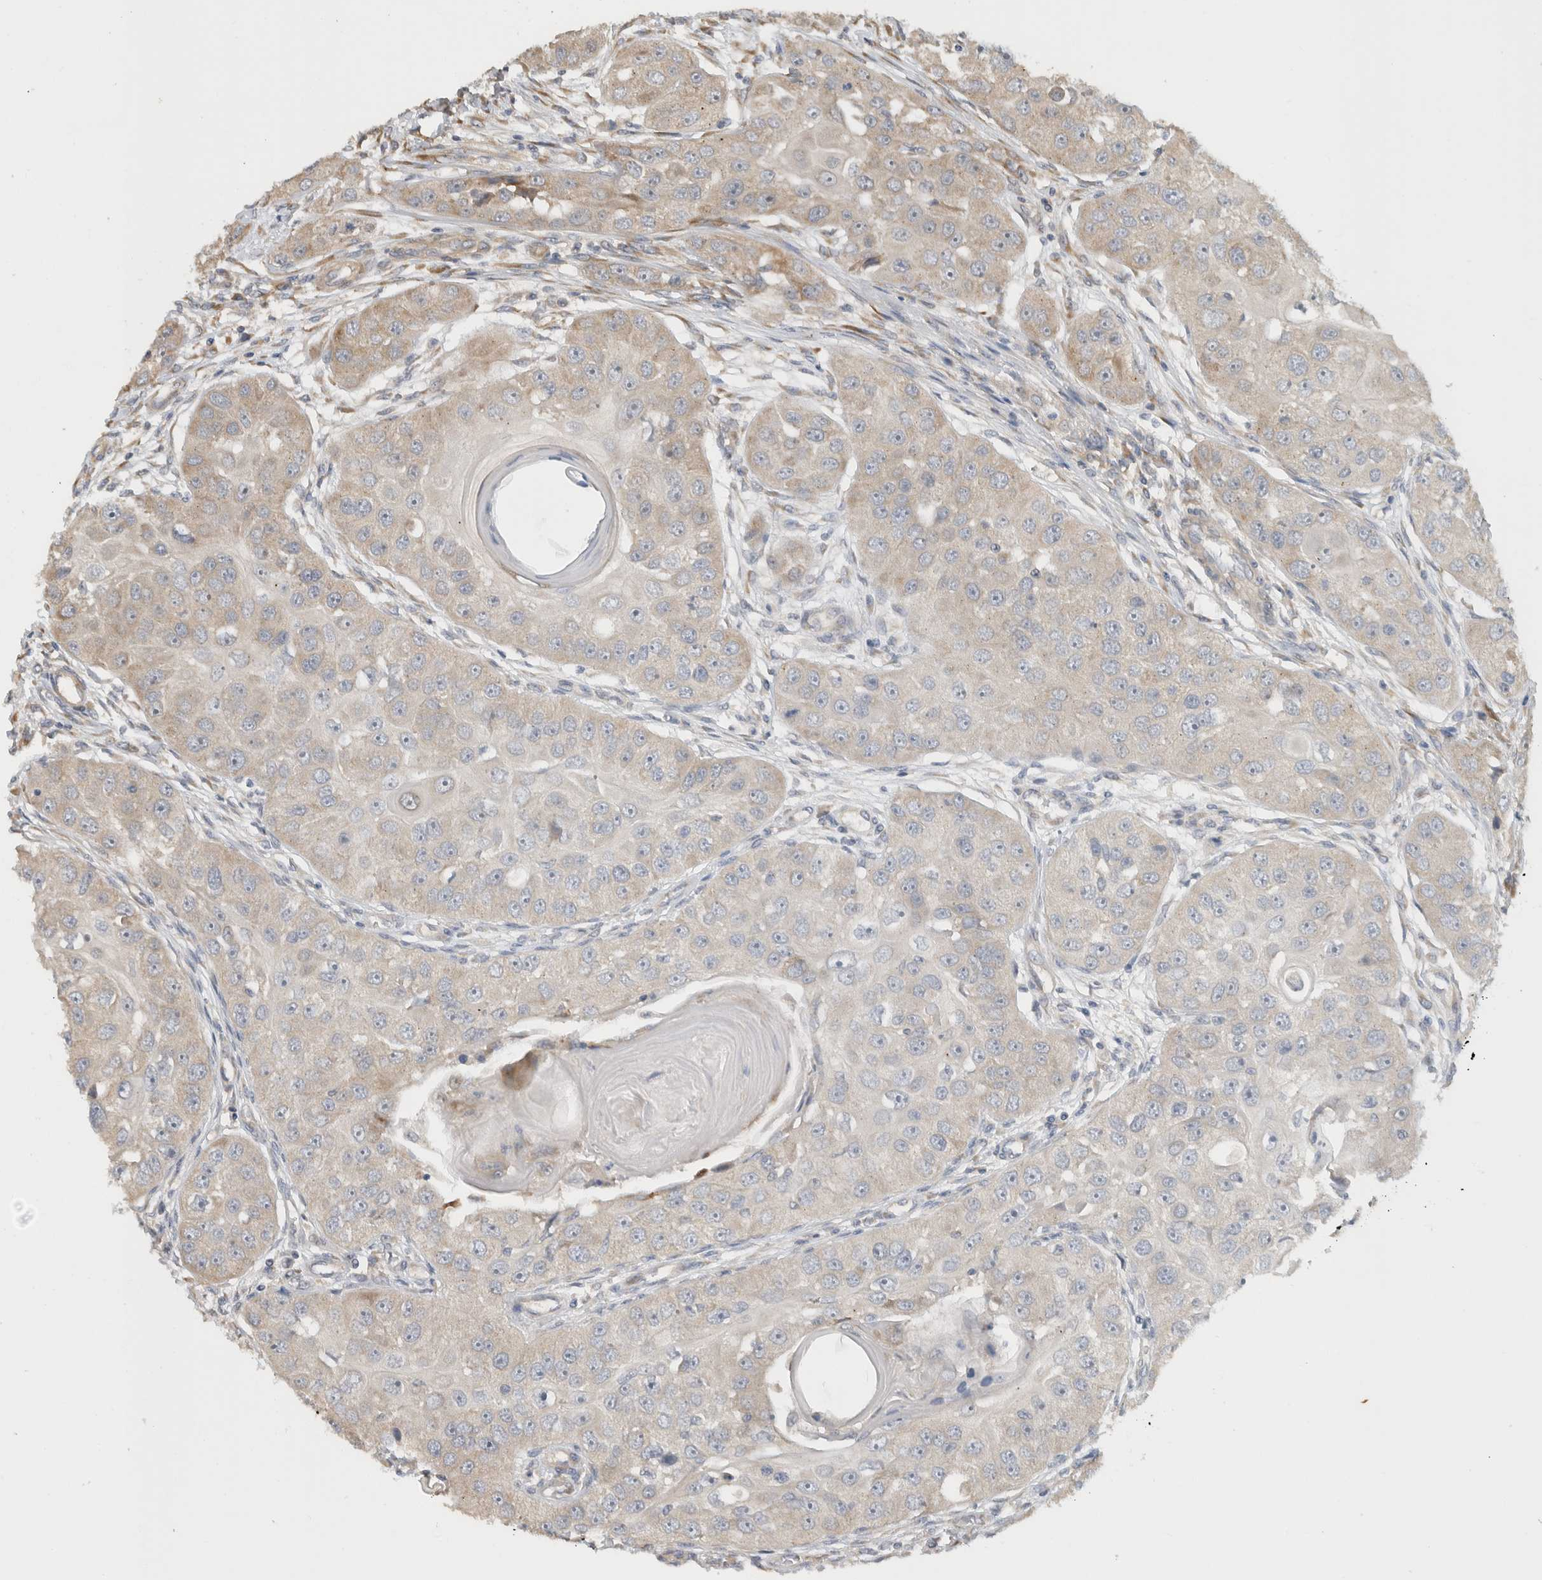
{"staining": {"intensity": "weak", "quantity": "25%-75%", "location": "cytoplasmic/membranous"}, "tissue": "head and neck cancer", "cell_type": "Tumor cells", "image_type": "cancer", "snomed": [{"axis": "morphology", "description": "Normal tissue, NOS"}, {"axis": "morphology", "description": "Squamous cell carcinoma, NOS"}, {"axis": "topography", "description": "Skeletal muscle"}, {"axis": "topography", "description": "Head-Neck"}], "caption": "Weak cytoplasmic/membranous staining is appreciated in approximately 25%-75% of tumor cells in squamous cell carcinoma (head and neck).", "gene": "PCDHB15", "patient": {"sex": "male", "age": 51}}